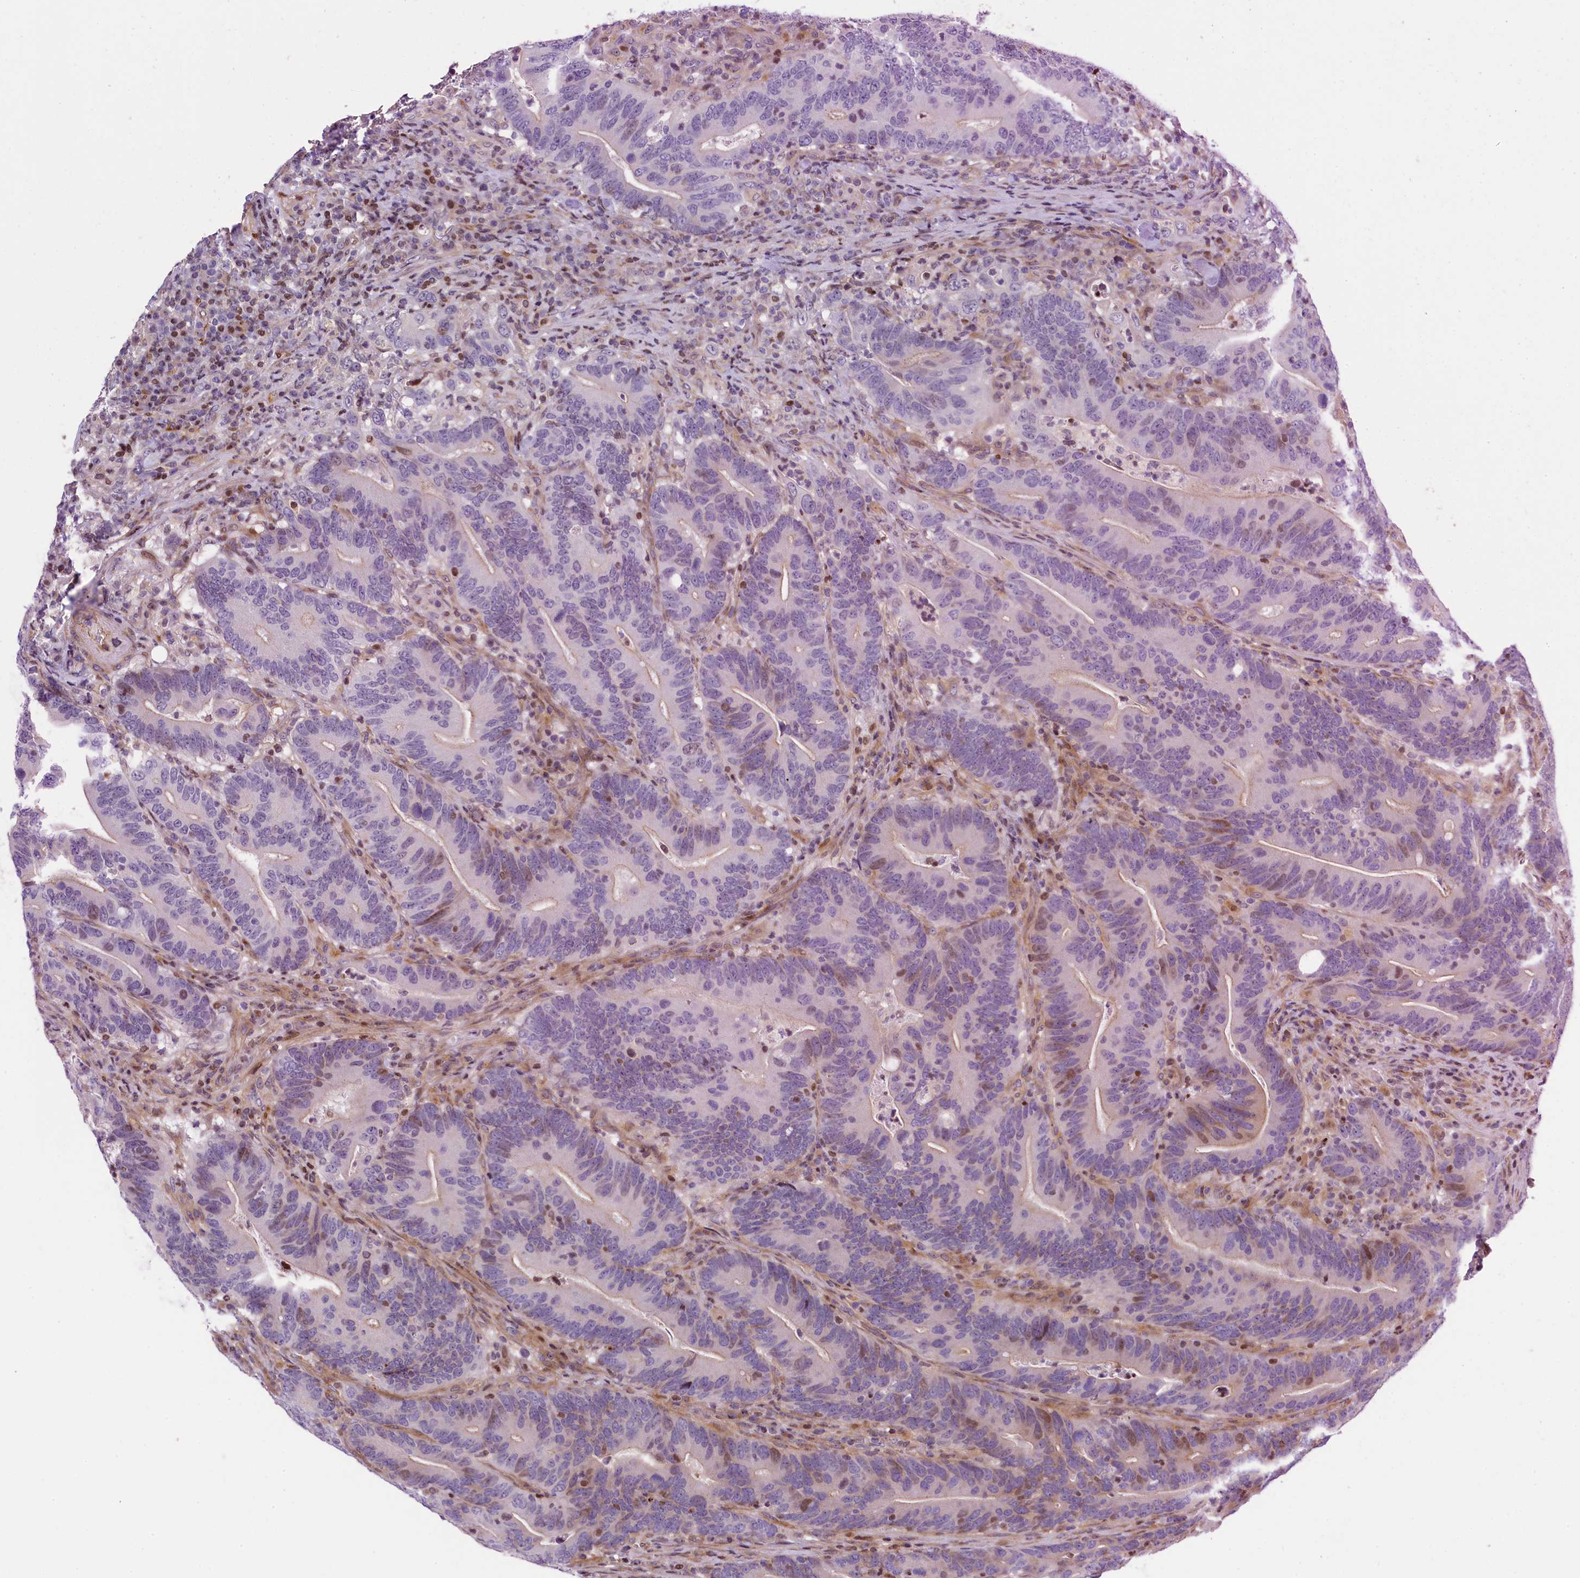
{"staining": {"intensity": "moderate", "quantity": "<25%", "location": "nuclear"}, "tissue": "colorectal cancer", "cell_type": "Tumor cells", "image_type": "cancer", "snomed": [{"axis": "morphology", "description": "Adenocarcinoma, NOS"}, {"axis": "topography", "description": "Colon"}], "caption": "Moderate nuclear protein staining is appreciated in about <25% of tumor cells in colorectal cancer.", "gene": "TGDS", "patient": {"sex": "female", "age": 66}}